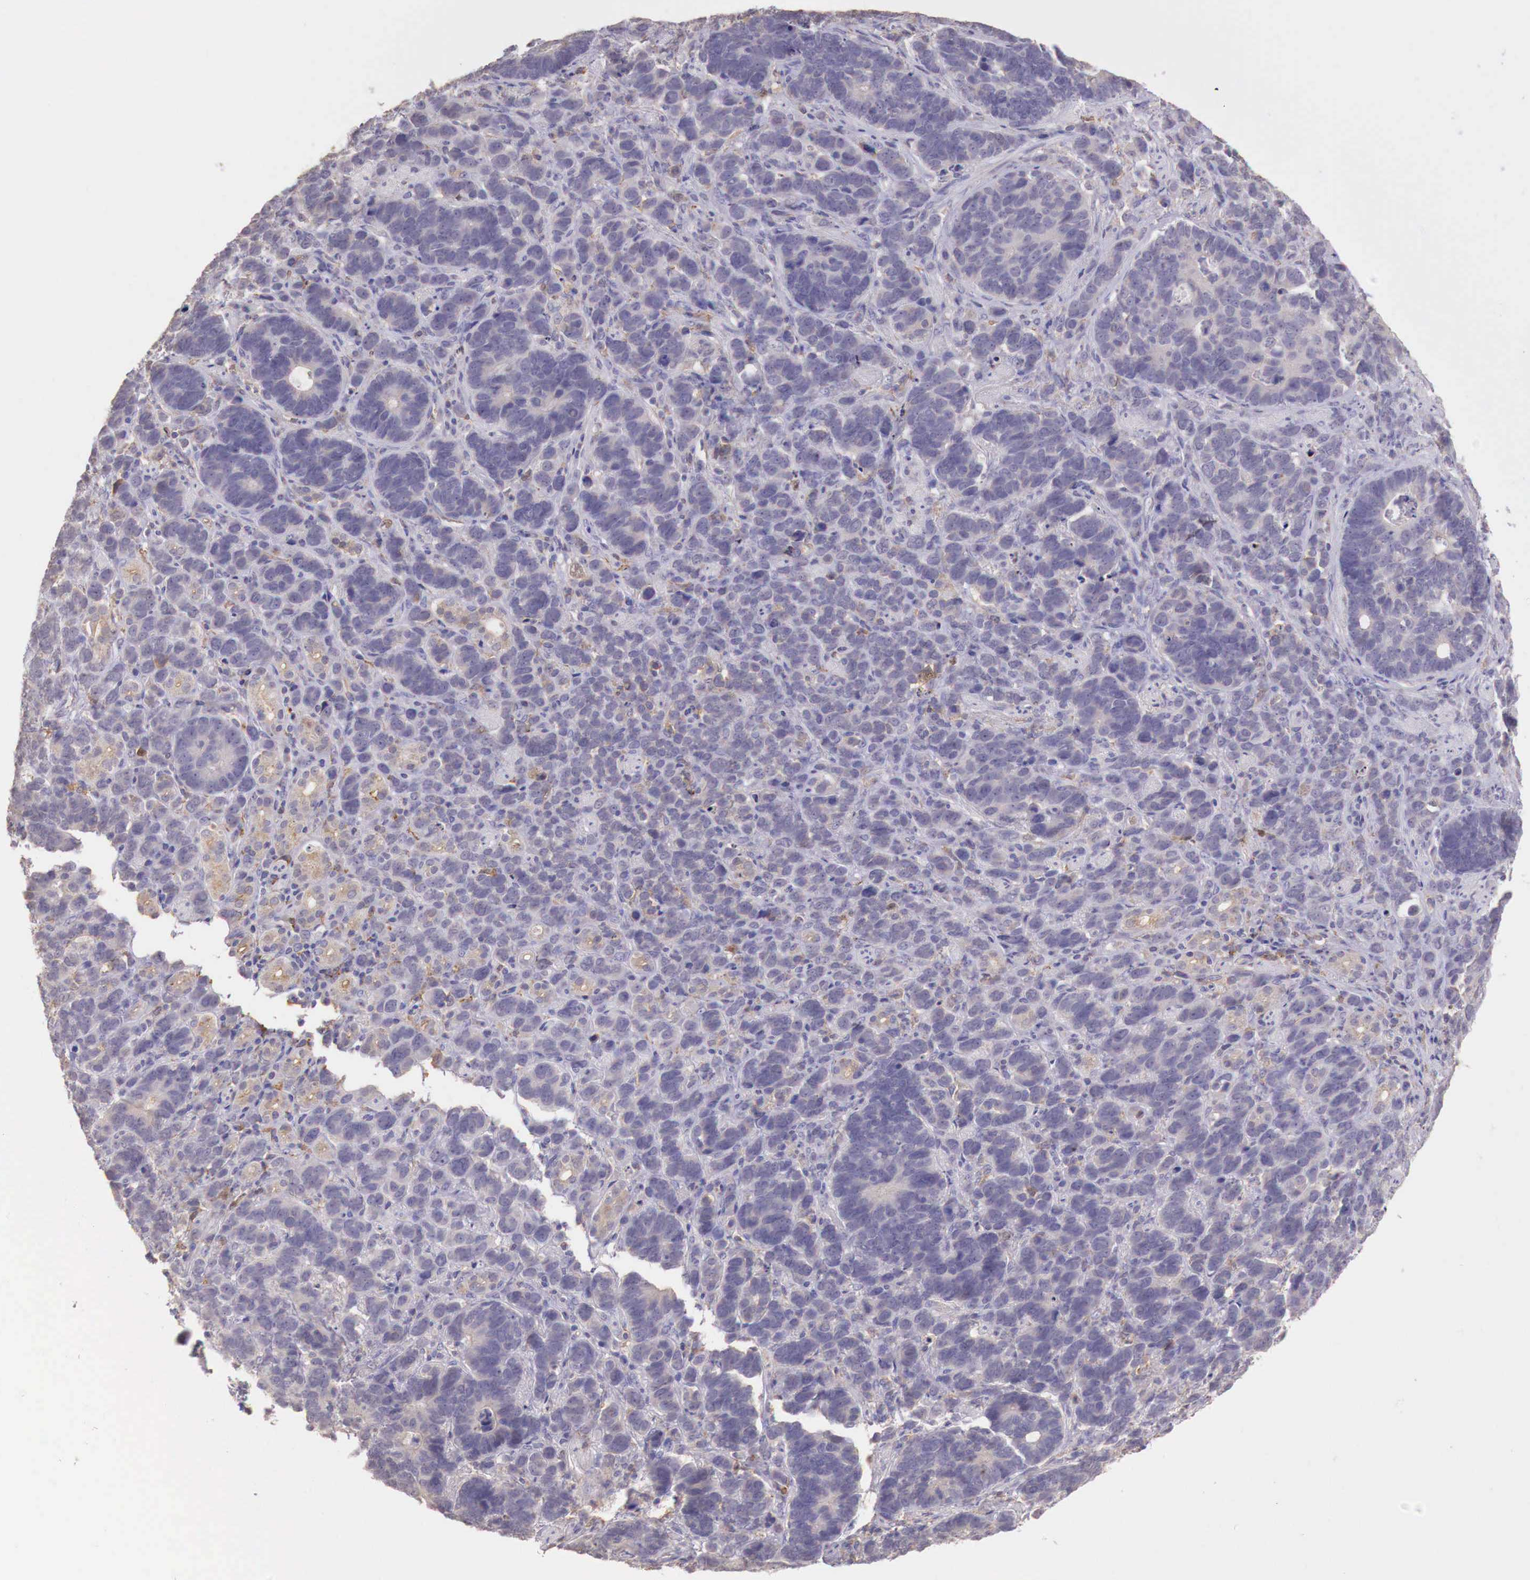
{"staining": {"intensity": "negative", "quantity": "none", "location": "none"}, "tissue": "stomach cancer", "cell_type": "Tumor cells", "image_type": "cancer", "snomed": [{"axis": "morphology", "description": "Adenocarcinoma, NOS"}, {"axis": "topography", "description": "Stomach, upper"}], "caption": "Human adenocarcinoma (stomach) stained for a protein using IHC exhibits no expression in tumor cells.", "gene": "CHRDL1", "patient": {"sex": "male", "age": 71}}